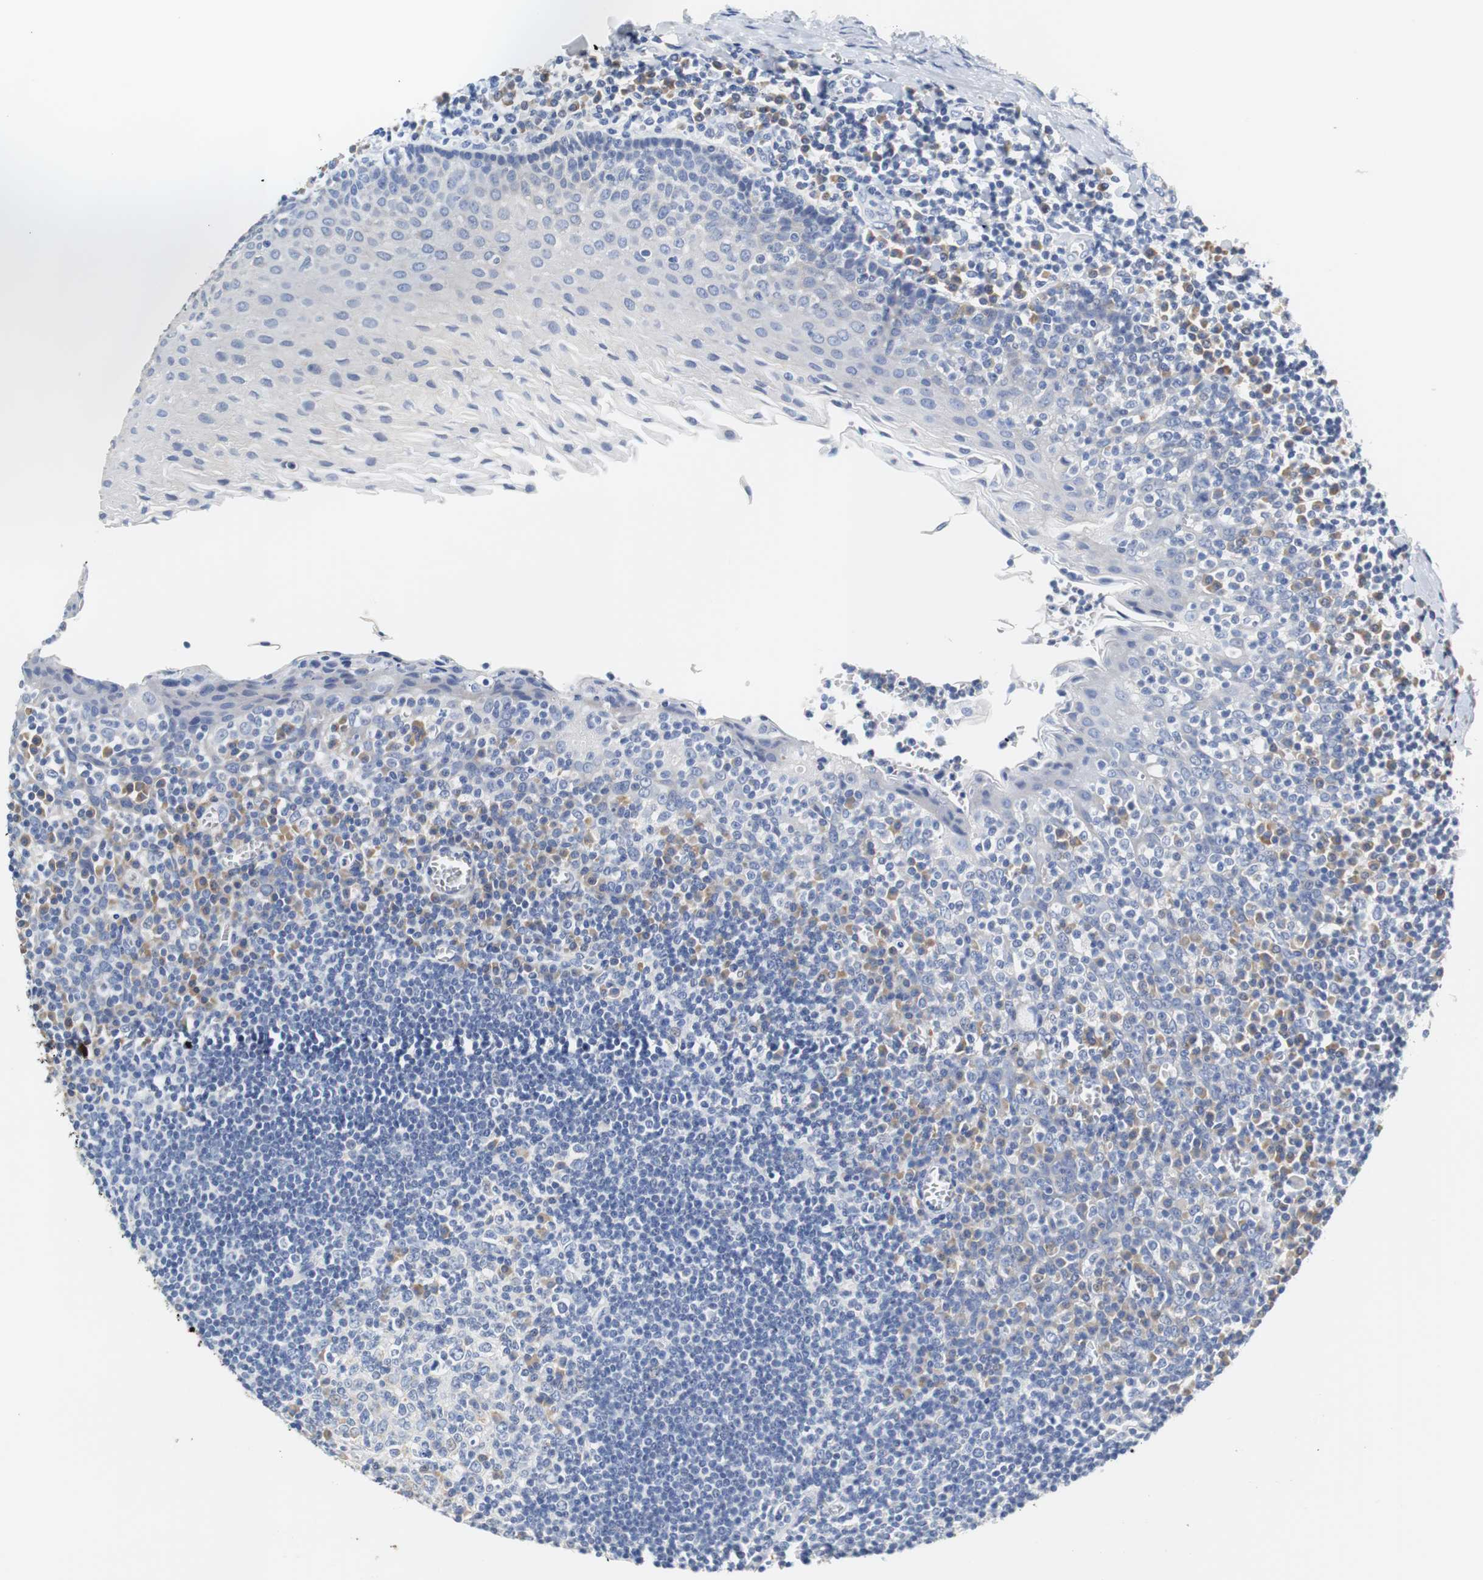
{"staining": {"intensity": "negative", "quantity": "none", "location": "none"}, "tissue": "oral mucosa", "cell_type": "Squamous epithelial cells", "image_type": "normal", "snomed": [{"axis": "morphology", "description": "Normal tissue, NOS"}, {"axis": "topography", "description": "Oral tissue"}], "caption": "Human oral mucosa stained for a protein using immunohistochemistry (IHC) exhibits no positivity in squamous epithelial cells.", "gene": "PCK1", "patient": {"sex": "male", "age": 20}}